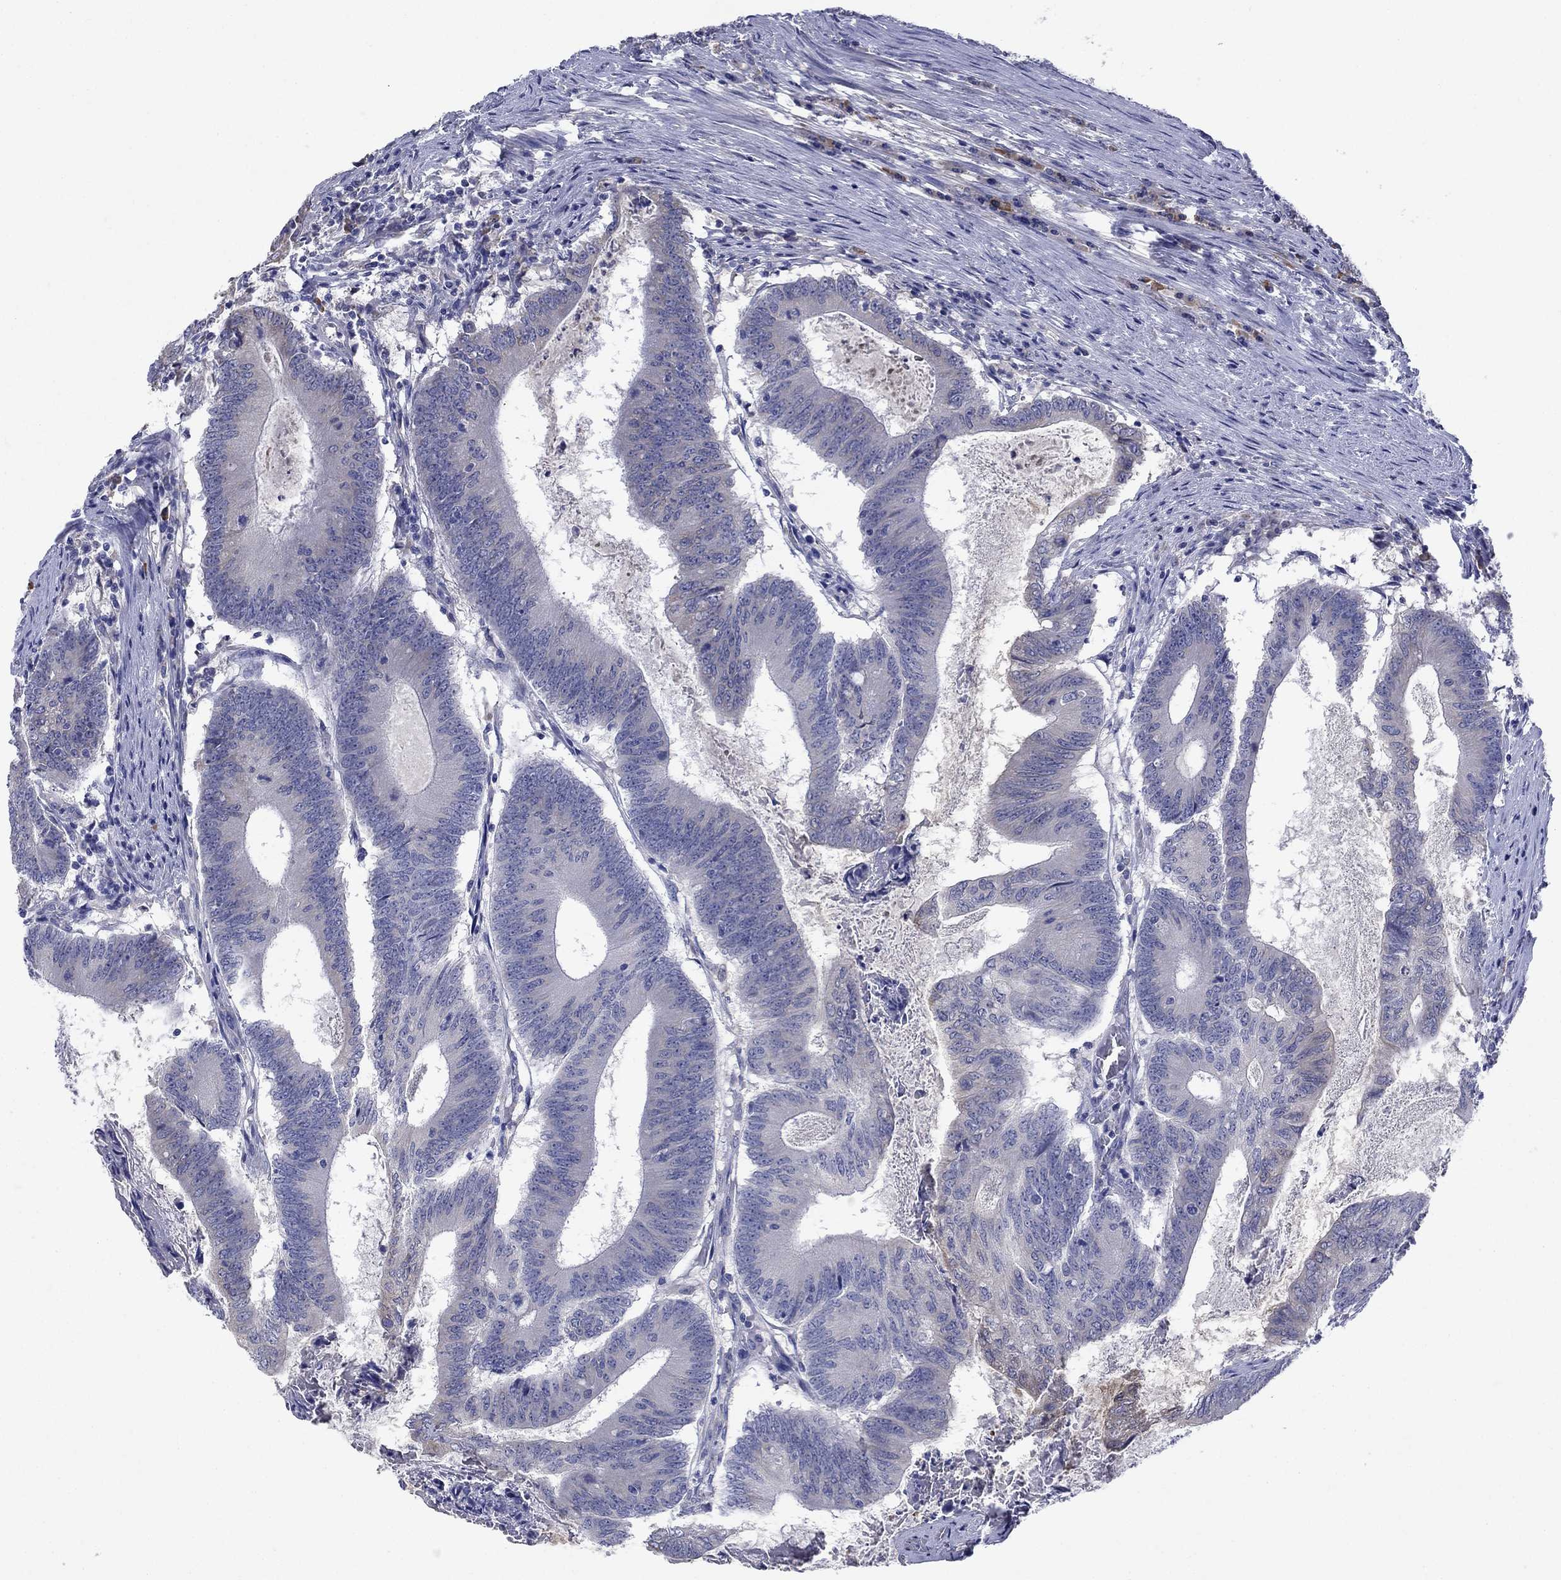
{"staining": {"intensity": "negative", "quantity": "none", "location": "none"}, "tissue": "colorectal cancer", "cell_type": "Tumor cells", "image_type": "cancer", "snomed": [{"axis": "morphology", "description": "Adenocarcinoma, NOS"}, {"axis": "topography", "description": "Colon"}], "caption": "Tumor cells show no significant expression in colorectal adenocarcinoma.", "gene": "SULT2B1", "patient": {"sex": "female", "age": 70}}